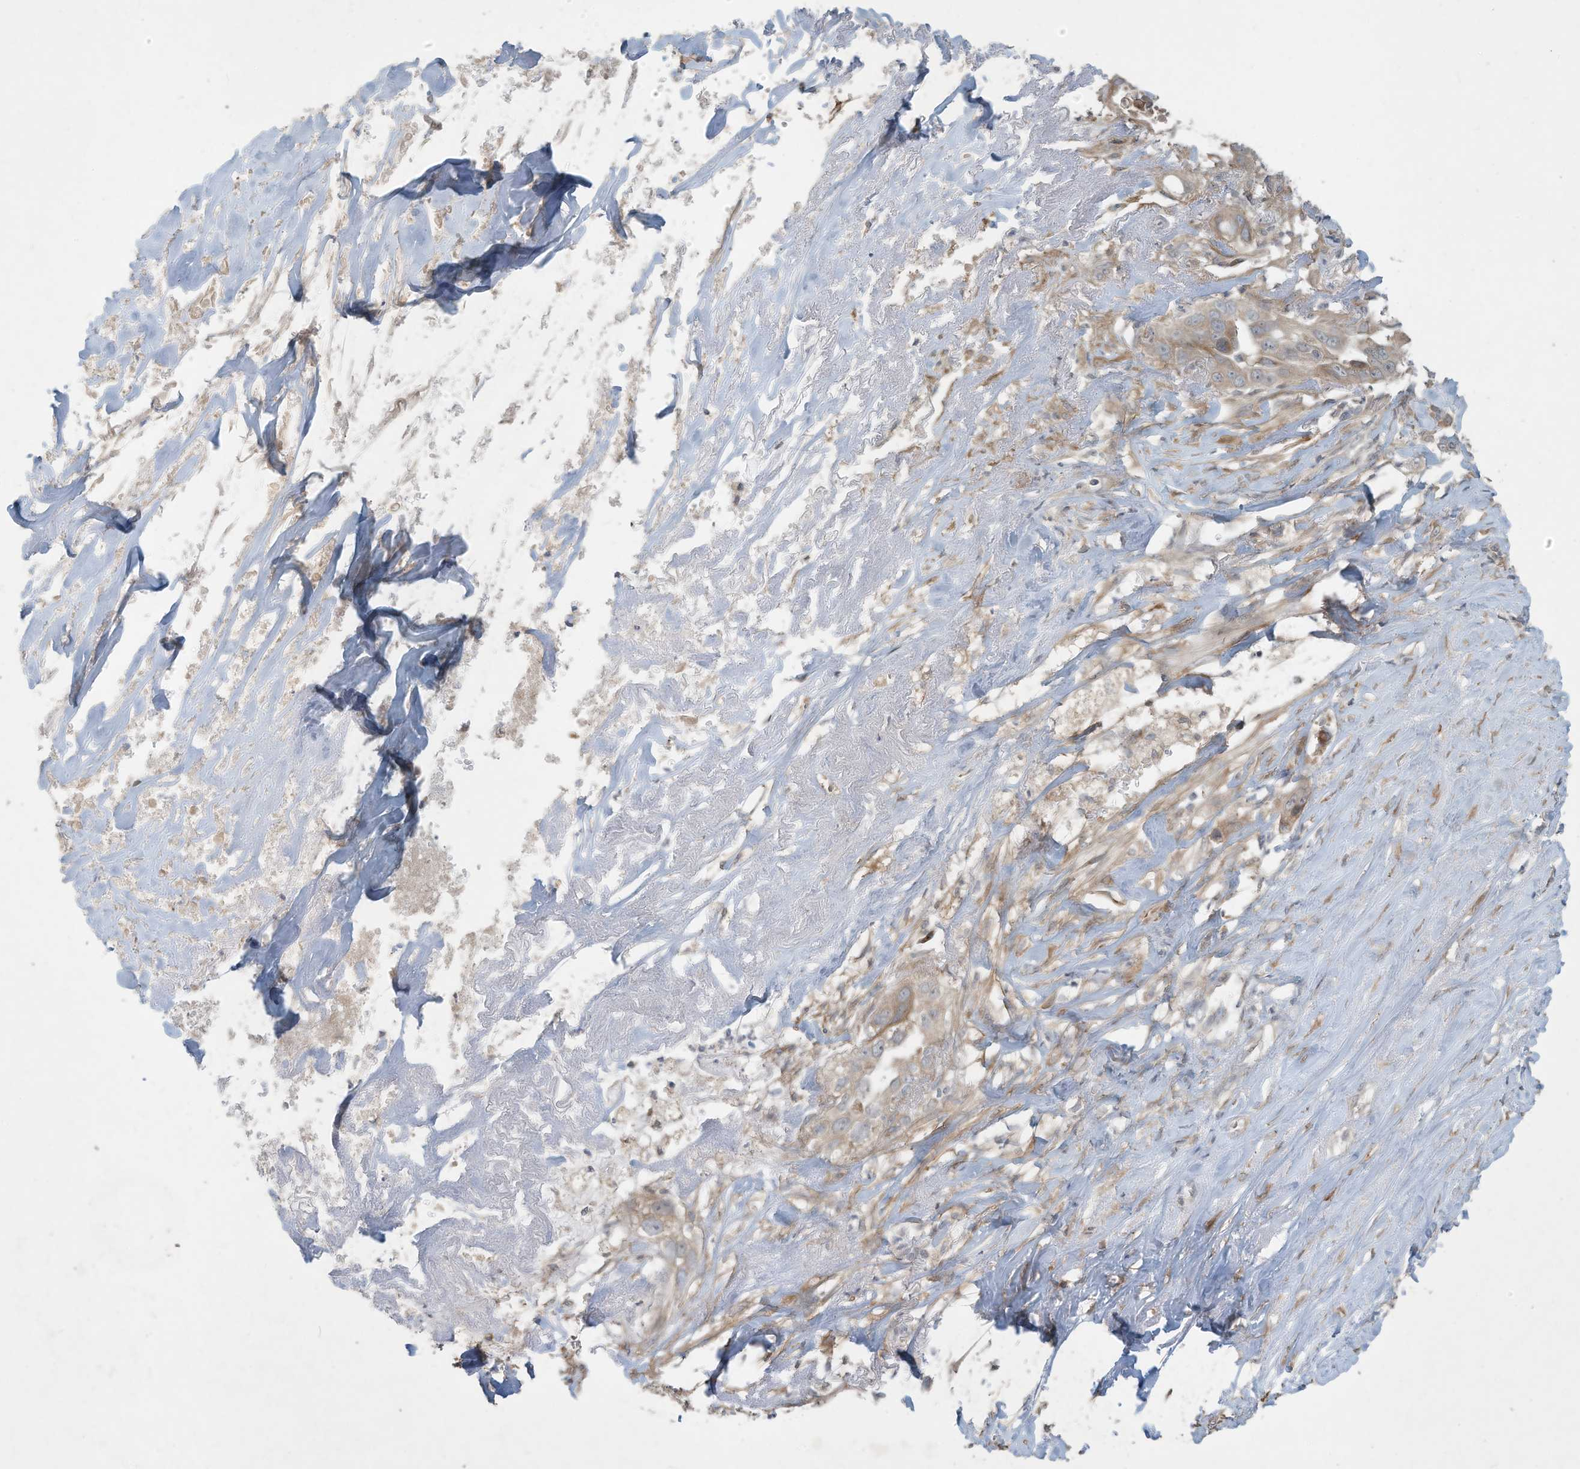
{"staining": {"intensity": "weak", "quantity": "25%-75%", "location": "cytoplasmic/membranous"}, "tissue": "liver cancer", "cell_type": "Tumor cells", "image_type": "cancer", "snomed": [{"axis": "morphology", "description": "Cholangiocarcinoma"}, {"axis": "topography", "description": "Liver"}], "caption": "Immunohistochemistry micrograph of liver cholangiocarcinoma stained for a protein (brown), which demonstrates low levels of weak cytoplasmic/membranous expression in about 25%-75% of tumor cells.", "gene": "MAGIX", "patient": {"sex": "female", "age": 79}}